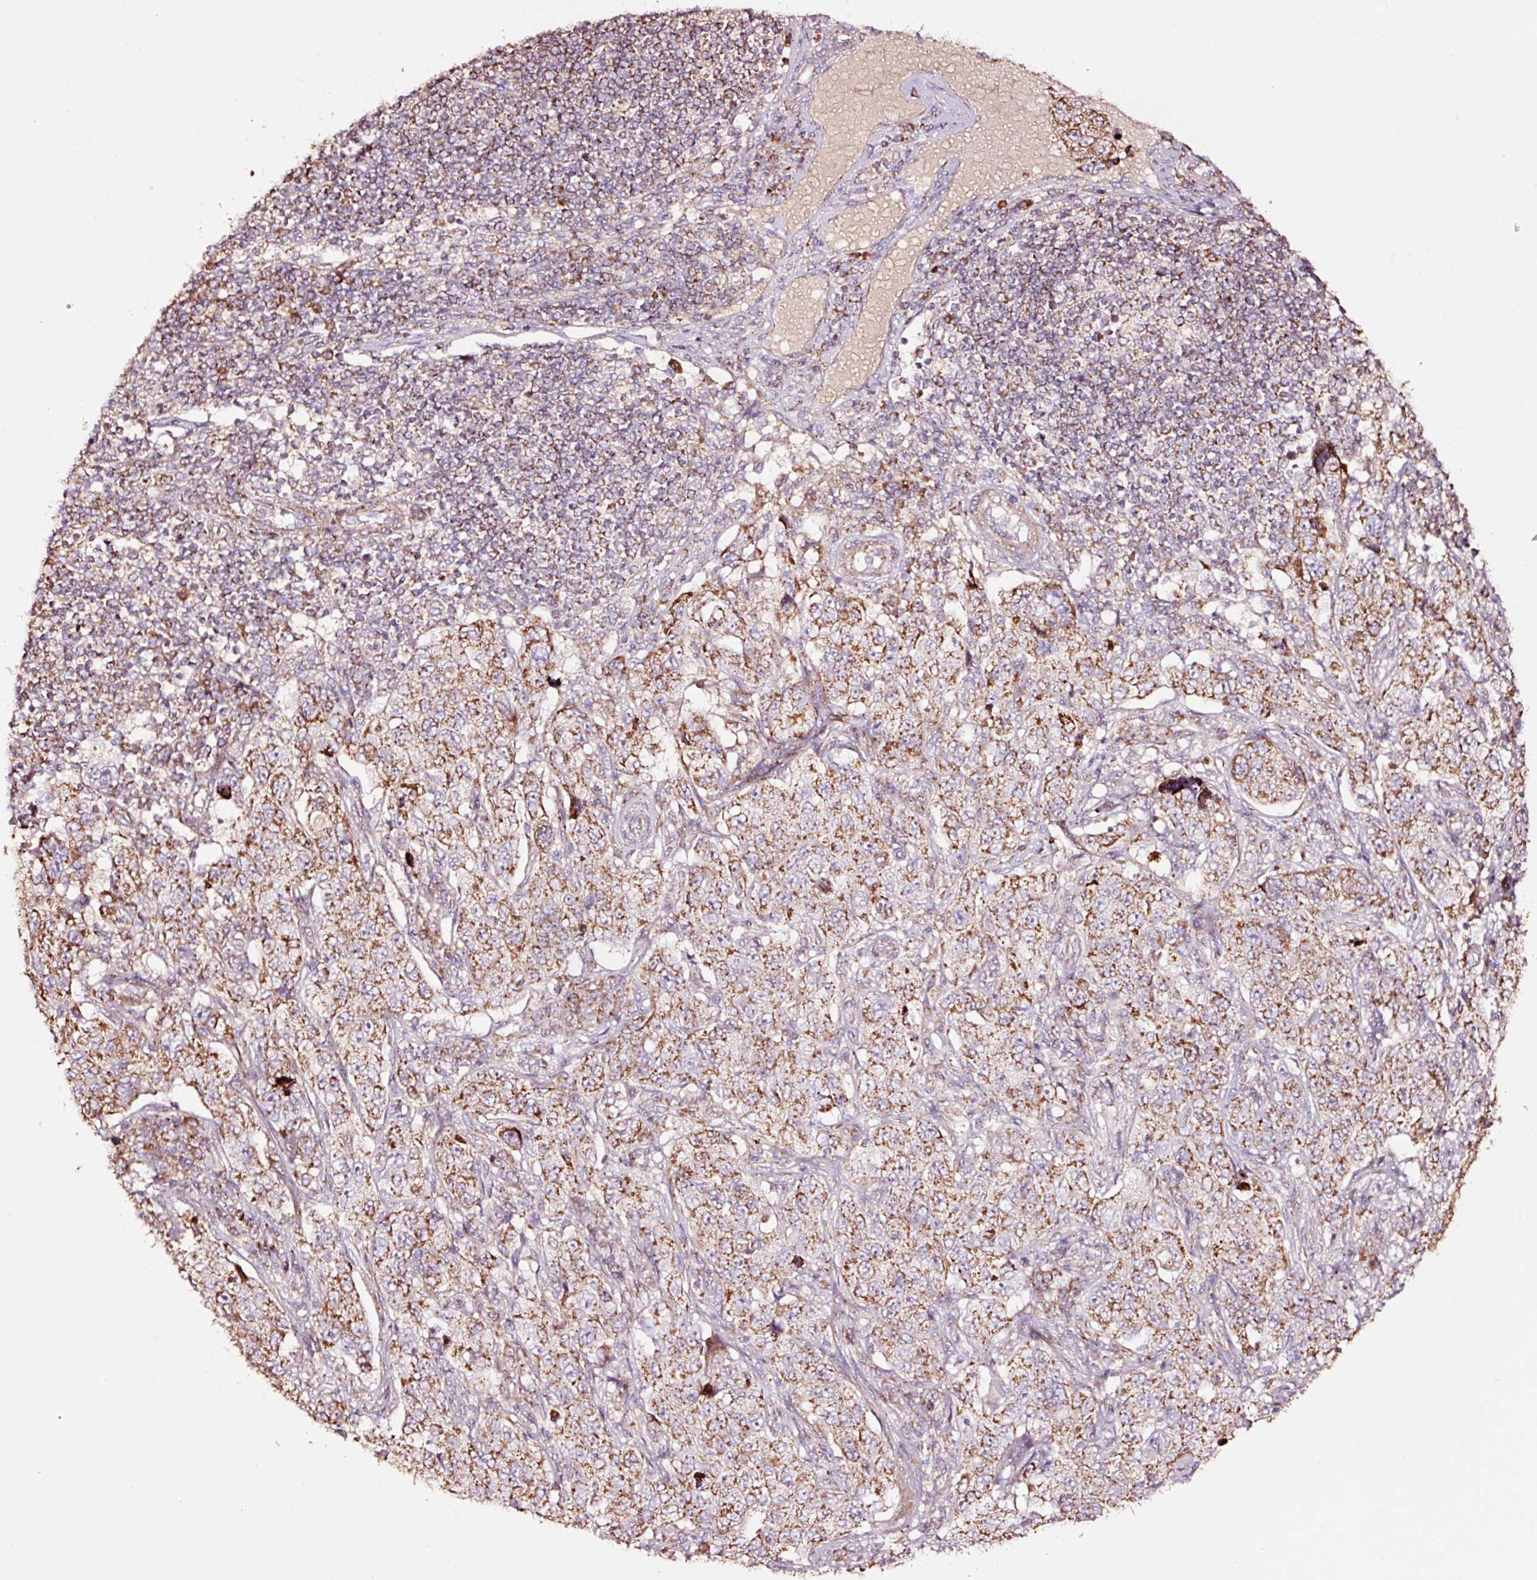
{"staining": {"intensity": "moderate", "quantity": ">75%", "location": "cytoplasmic/membranous"}, "tissue": "pancreatic cancer", "cell_type": "Tumor cells", "image_type": "cancer", "snomed": [{"axis": "morphology", "description": "Adenocarcinoma, NOS"}, {"axis": "topography", "description": "Pancreas"}], "caption": "Tumor cells show moderate cytoplasmic/membranous positivity in approximately >75% of cells in adenocarcinoma (pancreatic).", "gene": "TPM1", "patient": {"sex": "male", "age": 68}}